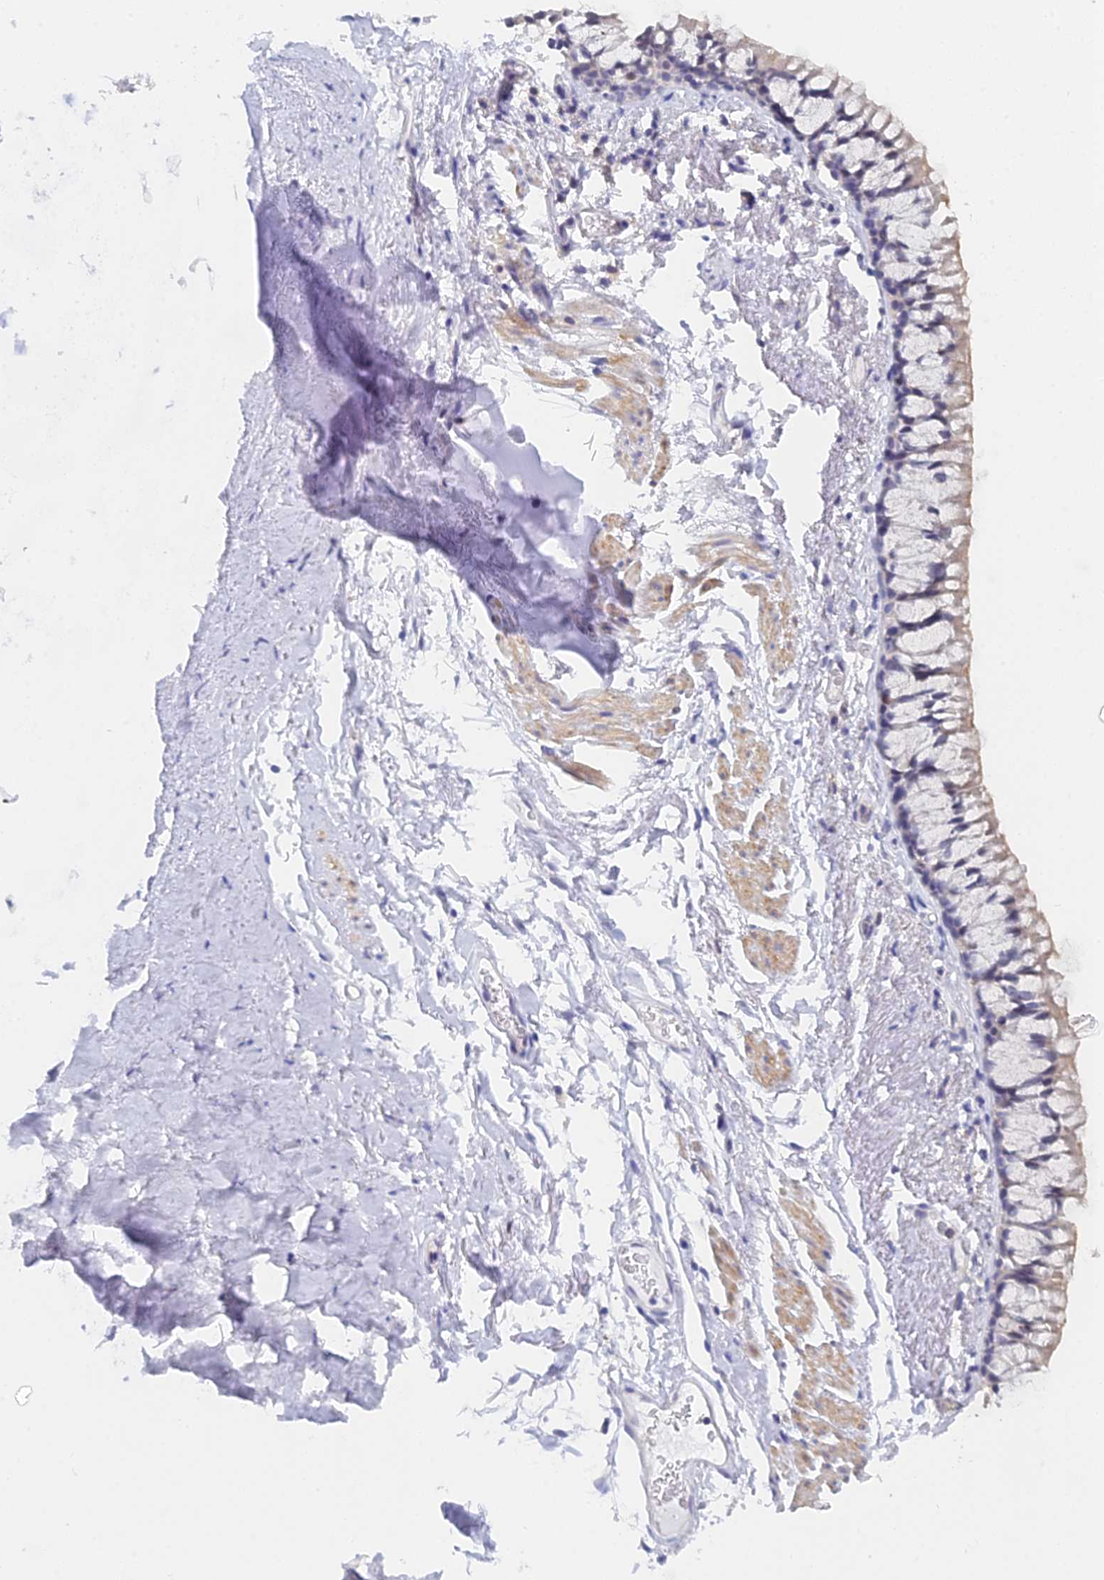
{"staining": {"intensity": "negative", "quantity": "none", "location": "none"}, "tissue": "adipose tissue", "cell_type": "Adipocytes", "image_type": "normal", "snomed": [{"axis": "morphology", "description": "Normal tissue, NOS"}, {"axis": "topography", "description": "Cartilage tissue"}, {"axis": "topography", "description": "Bronchus"}], "caption": "Histopathology image shows no protein staining in adipocytes of benign adipose tissue. (DAB immunohistochemistry visualized using brightfield microscopy, high magnification).", "gene": "MCM2", "patient": {"sex": "female", "age": 73}}